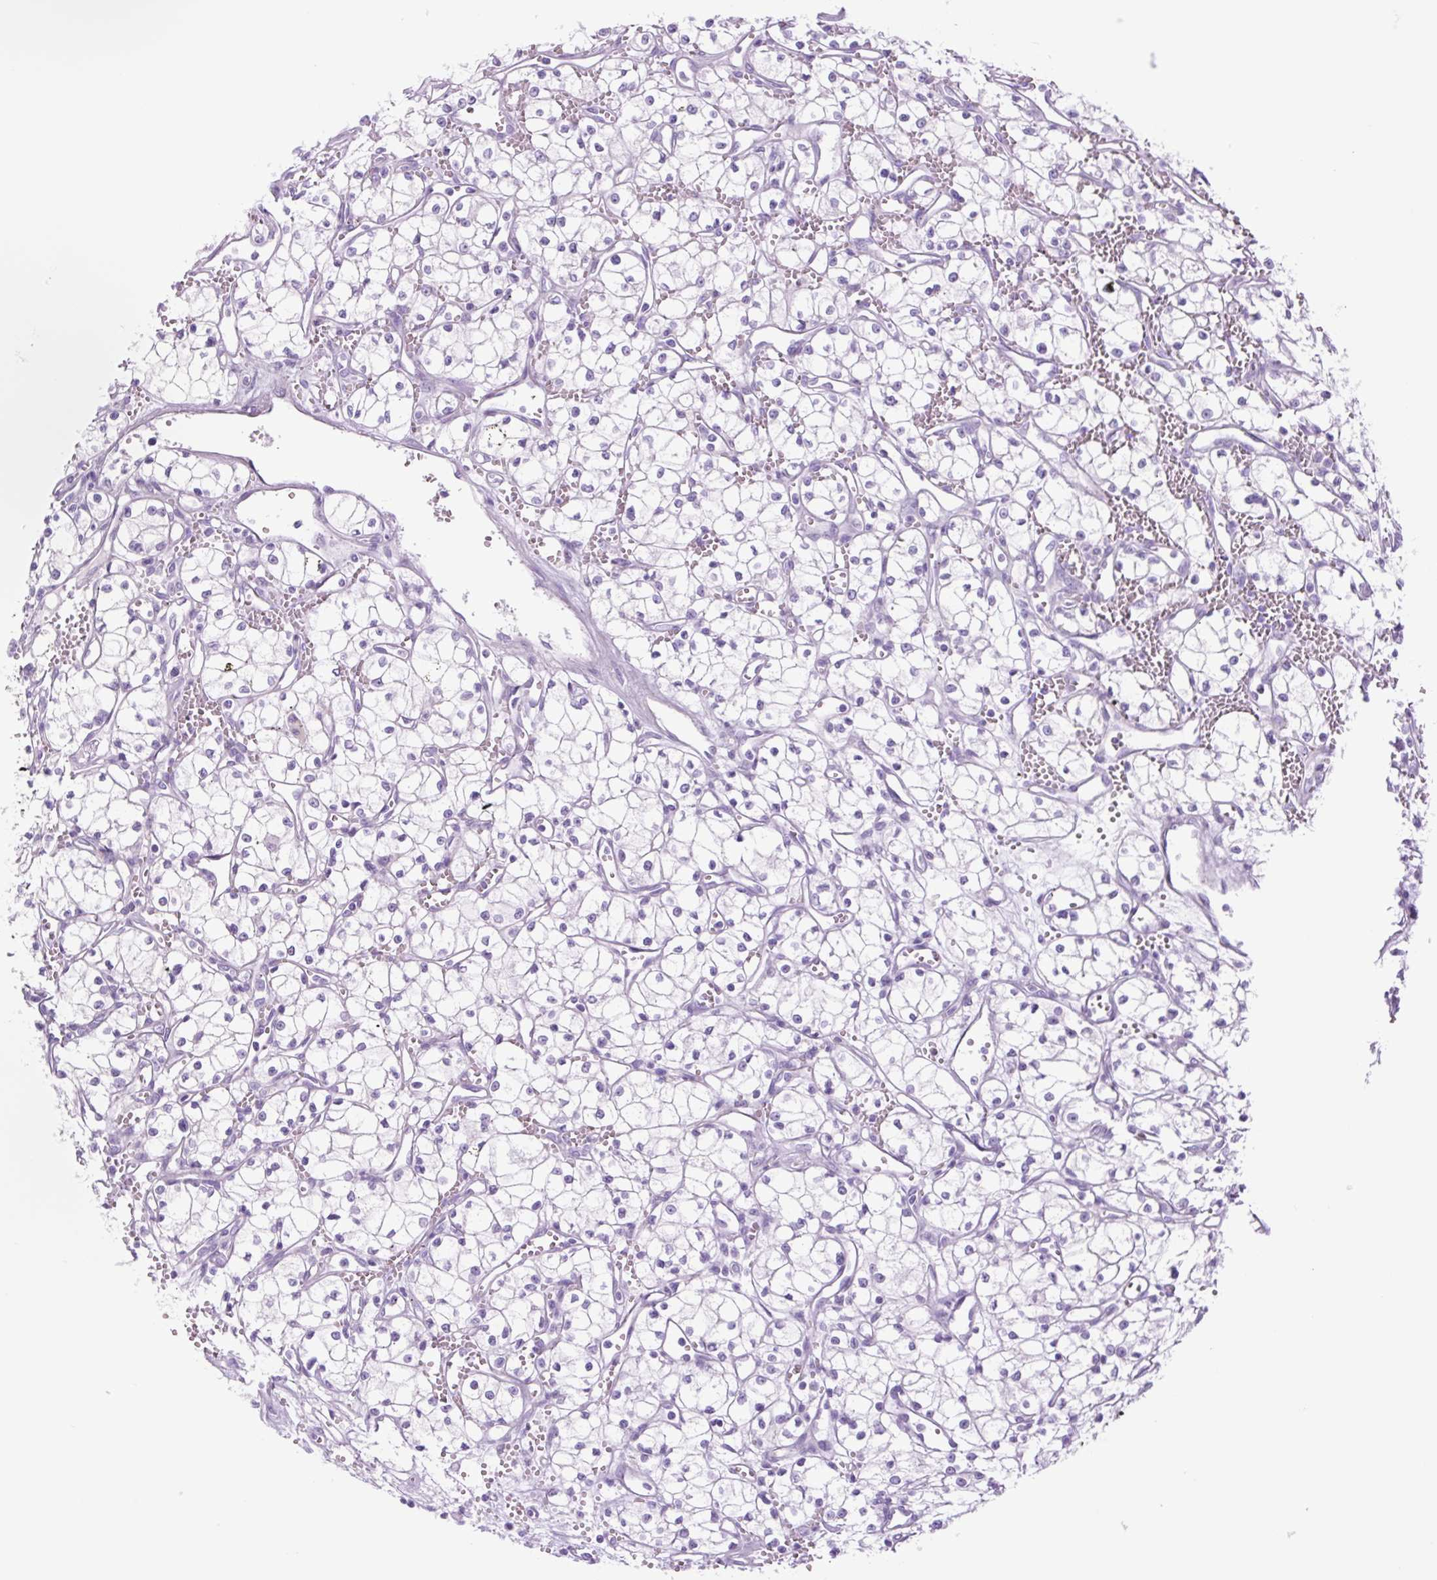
{"staining": {"intensity": "negative", "quantity": "none", "location": "none"}, "tissue": "renal cancer", "cell_type": "Tumor cells", "image_type": "cancer", "snomed": [{"axis": "morphology", "description": "Adenocarcinoma, NOS"}, {"axis": "topography", "description": "Kidney"}], "caption": "Tumor cells are negative for brown protein staining in renal adenocarcinoma.", "gene": "TFF2", "patient": {"sex": "male", "age": 59}}